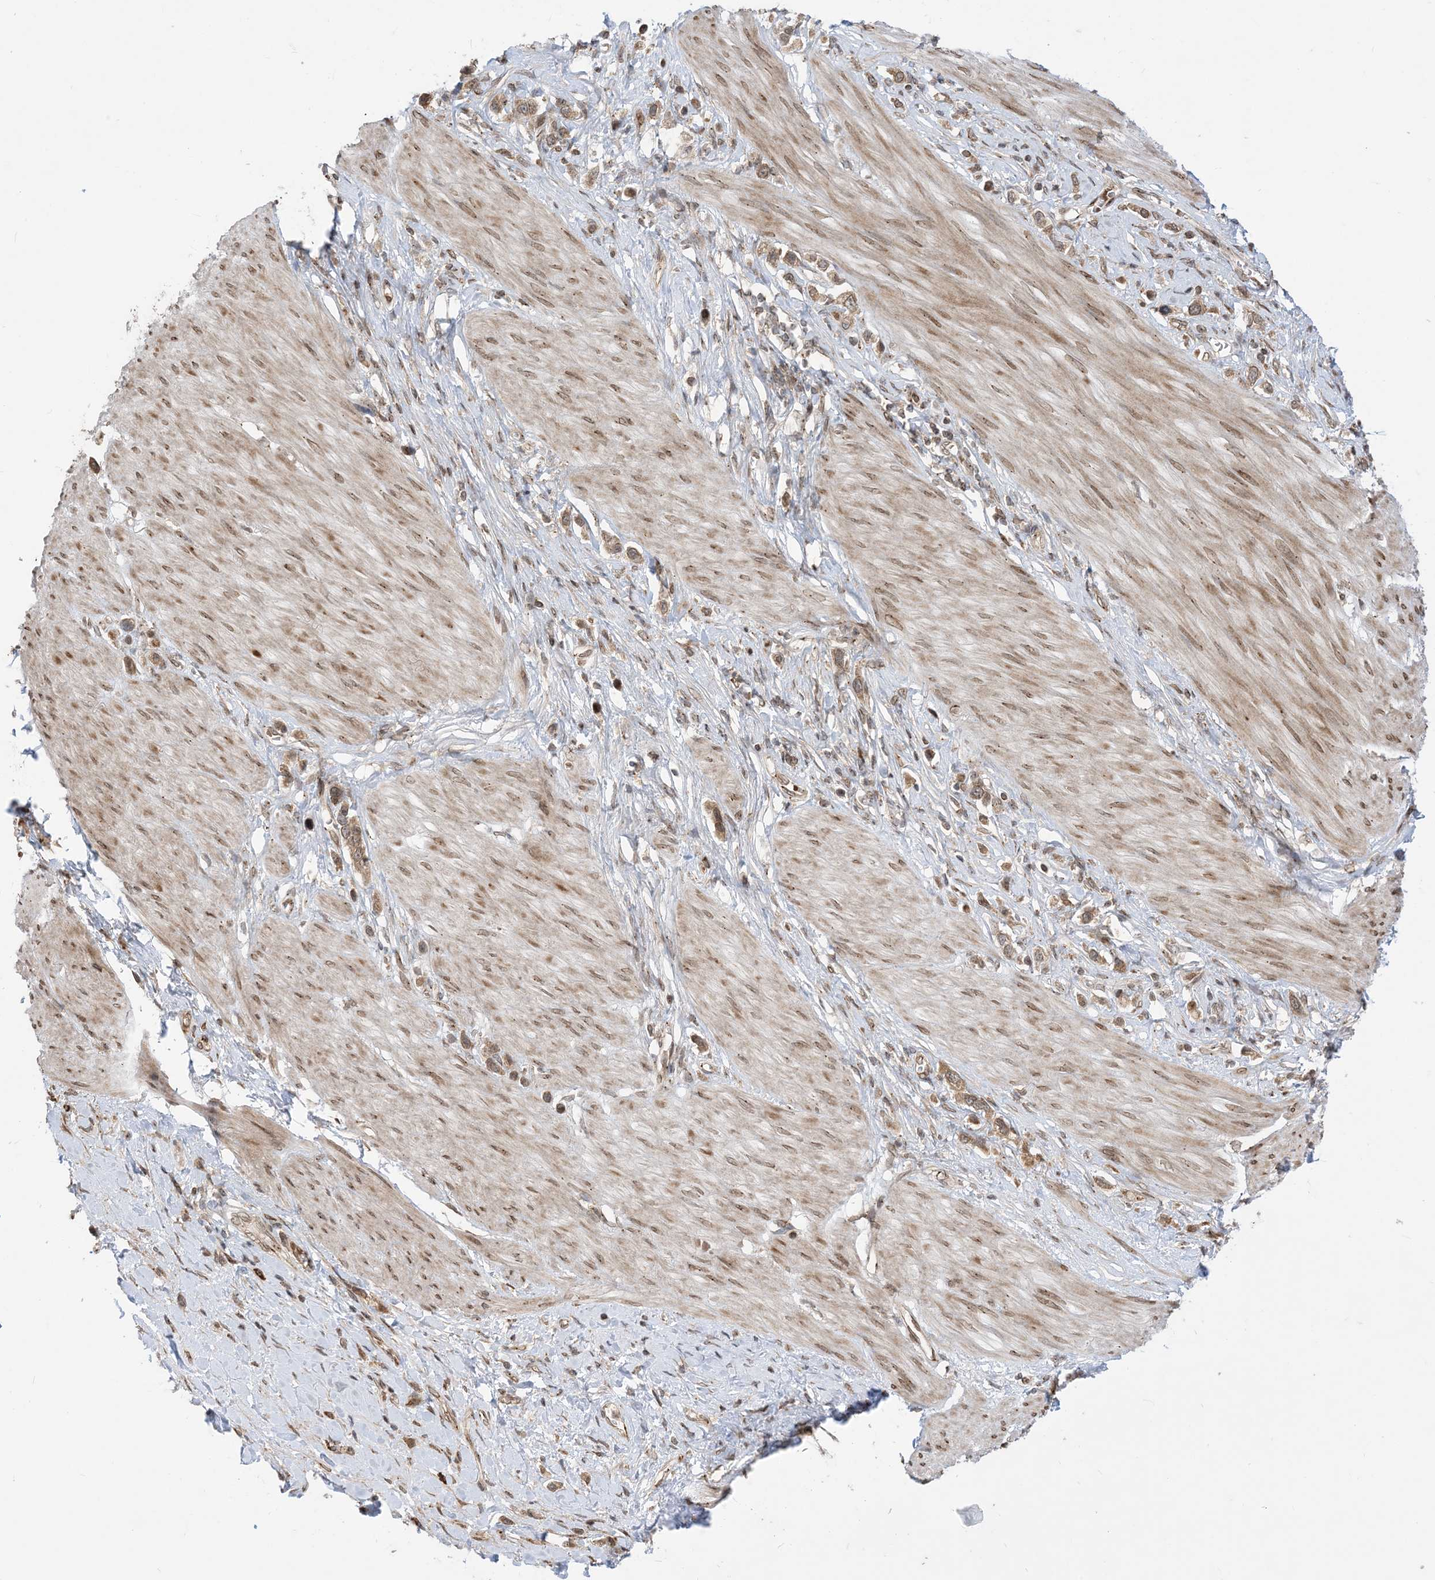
{"staining": {"intensity": "moderate", "quantity": ">75%", "location": "cytoplasmic/membranous"}, "tissue": "stomach cancer", "cell_type": "Tumor cells", "image_type": "cancer", "snomed": [{"axis": "morphology", "description": "Adenocarcinoma, NOS"}, {"axis": "topography", "description": "Stomach"}], "caption": "Brown immunohistochemical staining in human stomach cancer (adenocarcinoma) displays moderate cytoplasmic/membranous staining in about >75% of tumor cells. The protein of interest is shown in brown color, while the nuclei are stained blue.", "gene": "CASP4", "patient": {"sex": "female", "age": 65}}